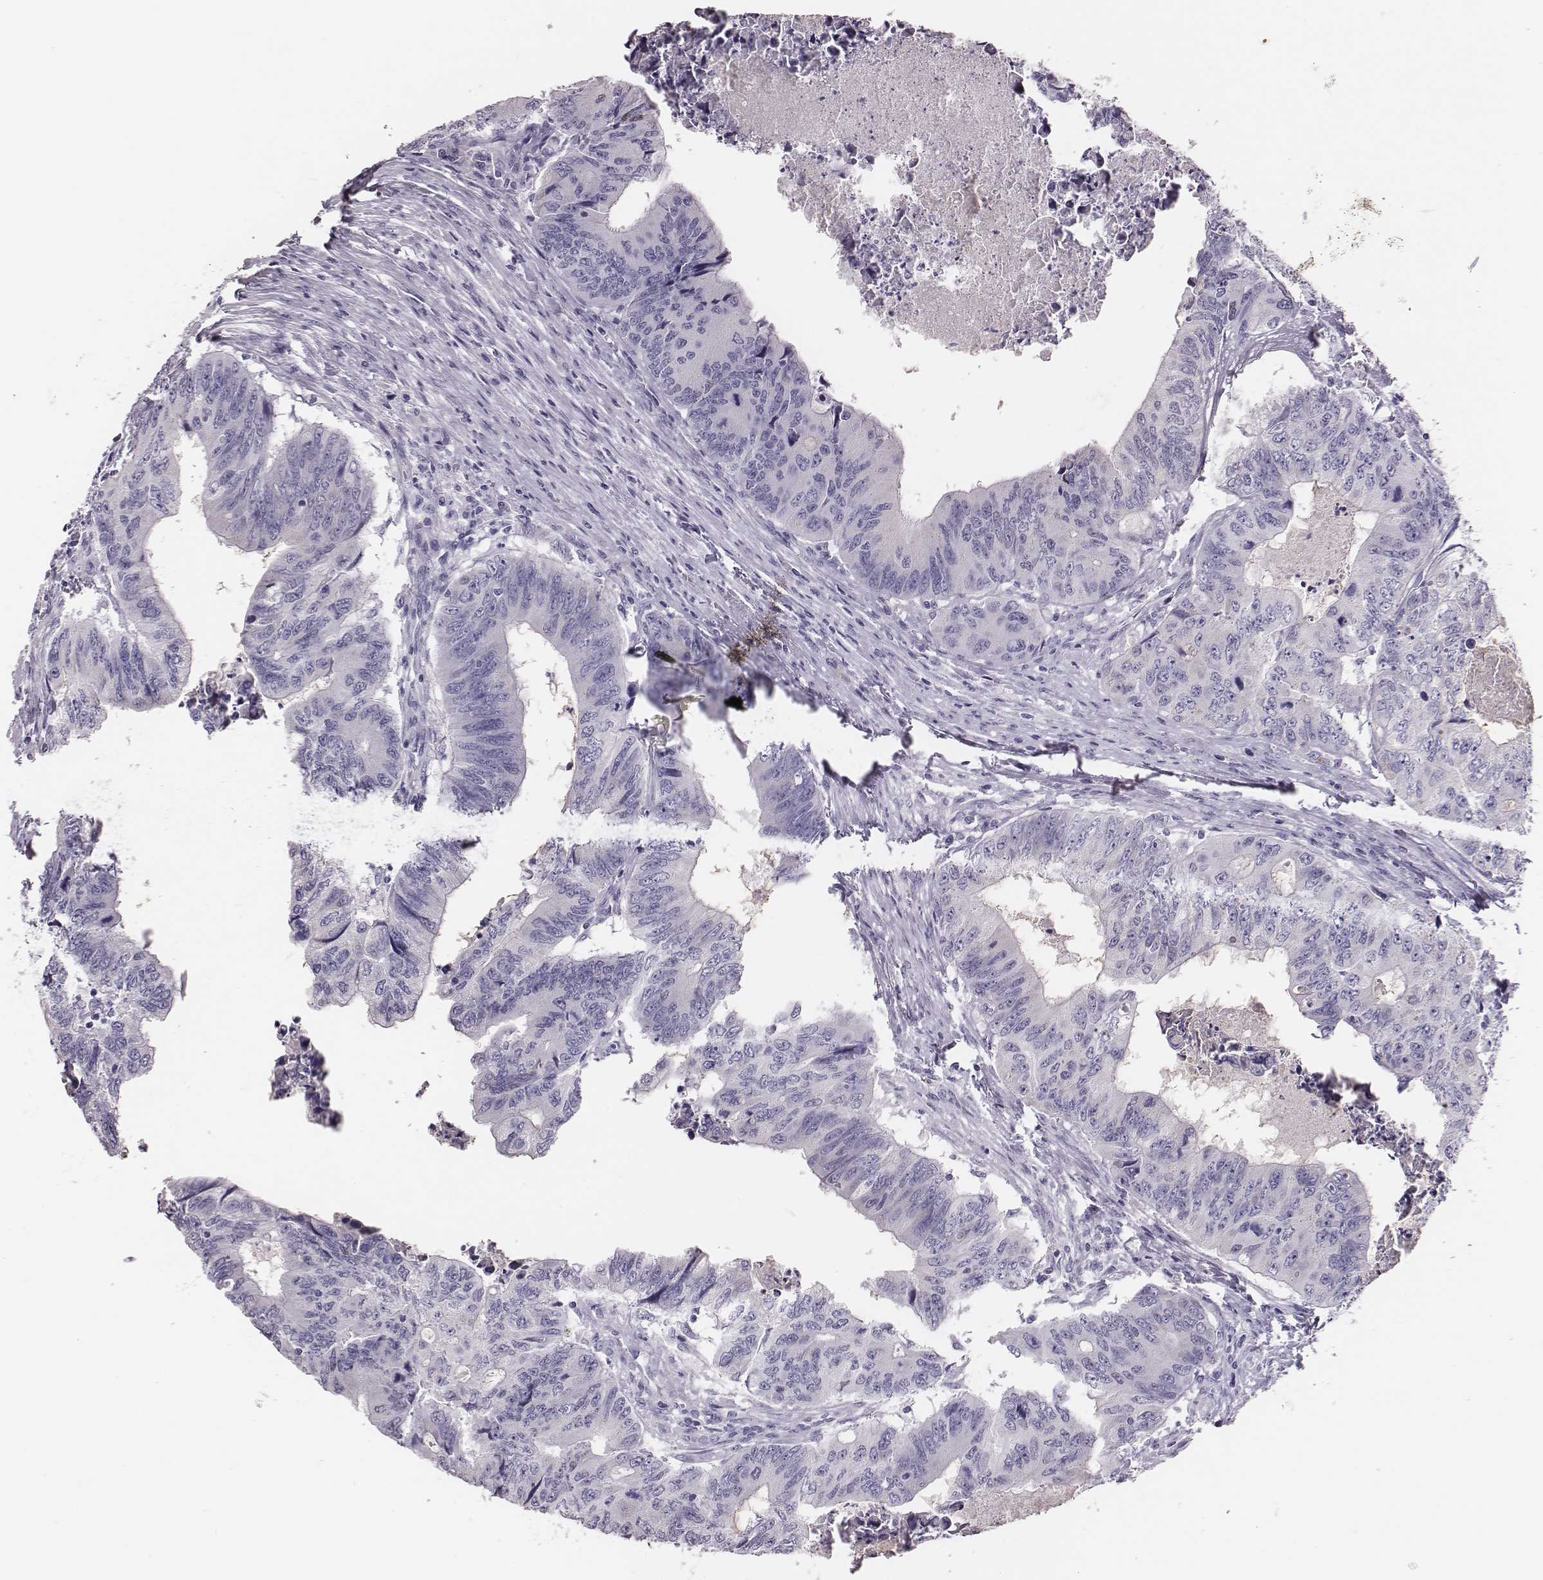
{"staining": {"intensity": "negative", "quantity": "none", "location": "none"}, "tissue": "colorectal cancer", "cell_type": "Tumor cells", "image_type": "cancer", "snomed": [{"axis": "morphology", "description": "Adenocarcinoma, NOS"}, {"axis": "topography", "description": "Colon"}], "caption": "This is a micrograph of immunohistochemistry (IHC) staining of colorectal cancer, which shows no expression in tumor cells.", "gene": "H1-6", "patient": {"sex": "male", "age": 53}}